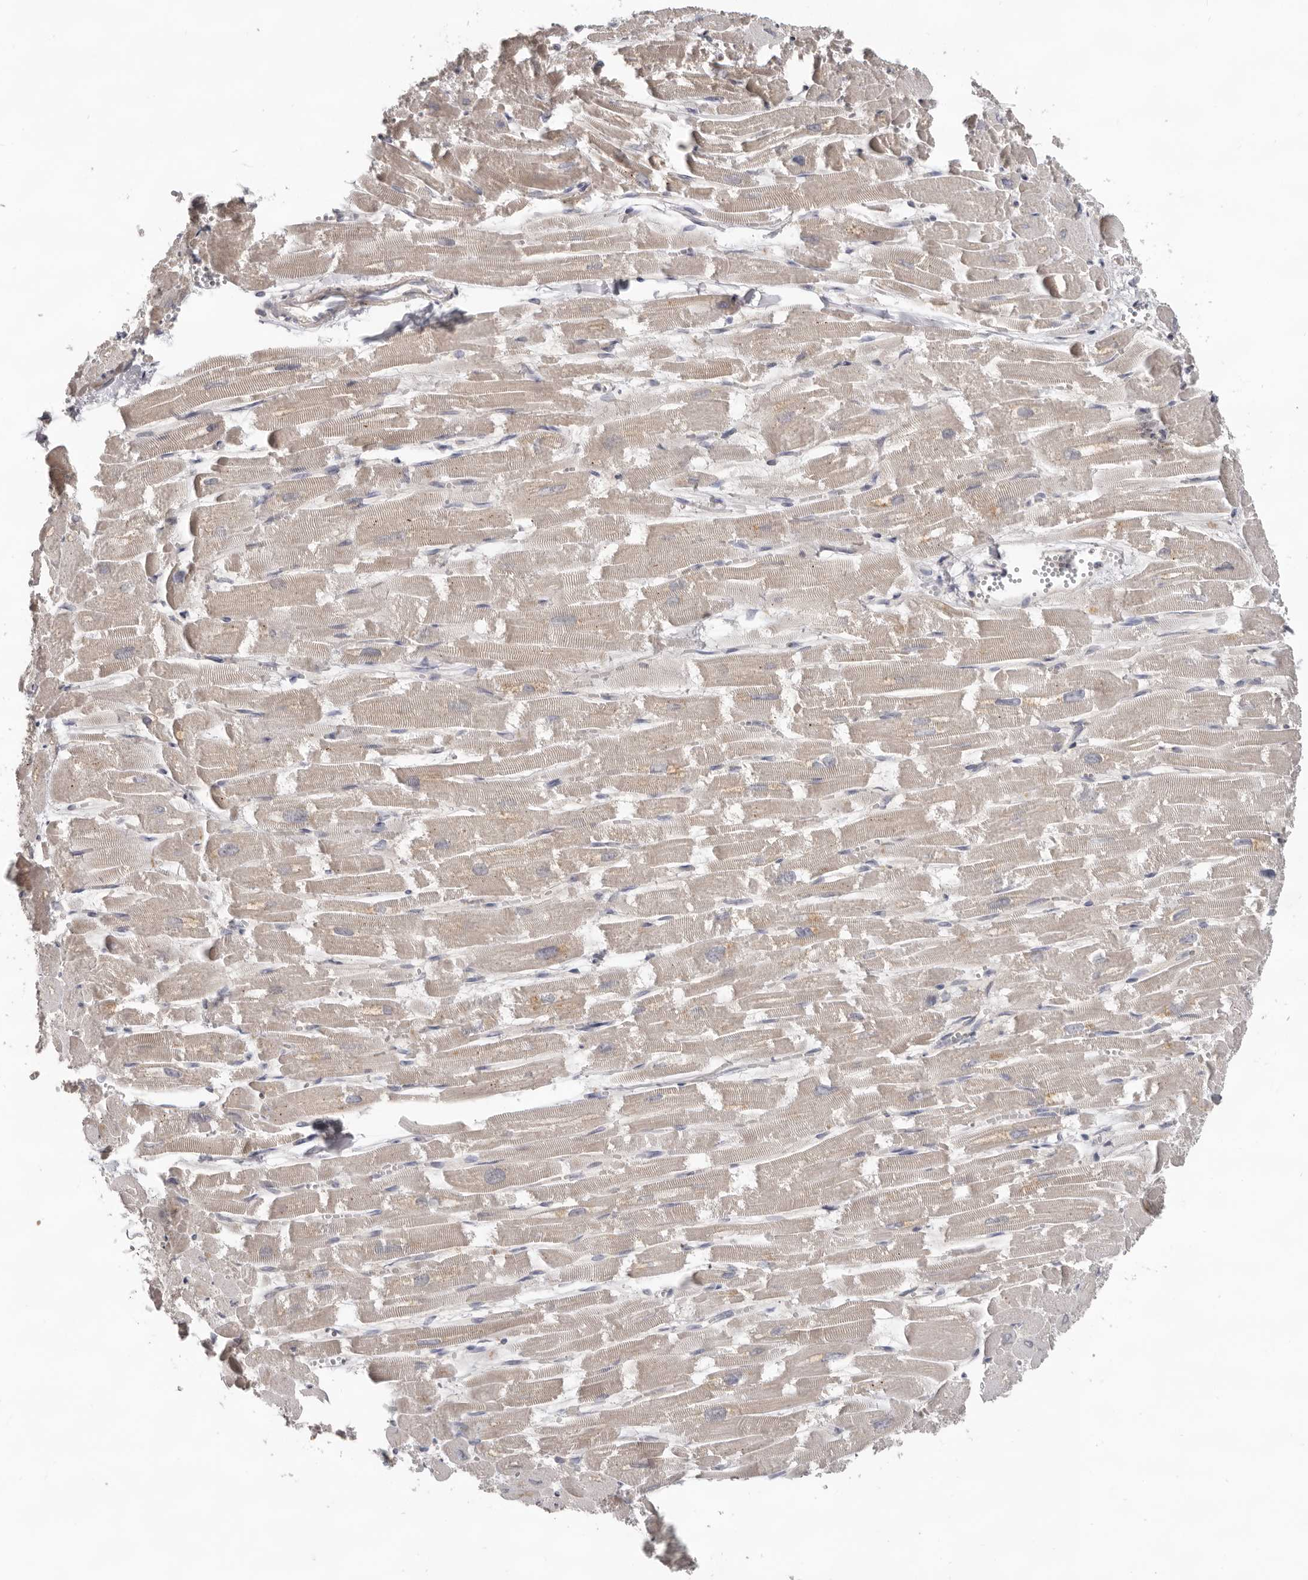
{"staining": {"intensity": "weak", "quantity": ">75%", "location": "cytoplasmic/membranous"}, "tissue": "heart muscle", "cell_type": "Cardiomyocytes", "image_type": "normal", "snomed": [{"axis": "morphology", "description": "Normal tissue, NOS"}, {"axis": "topography", "description": "Heart"}], "caption": "Immunohistochemical staining of normal human heart muscle displays >75% levels of weak cytoplasmic/membranous protein positivity in approximately >75% of cardiomyocytes.", "gene": "HINT3", "patient": {"sex": "male", "age": 54}}